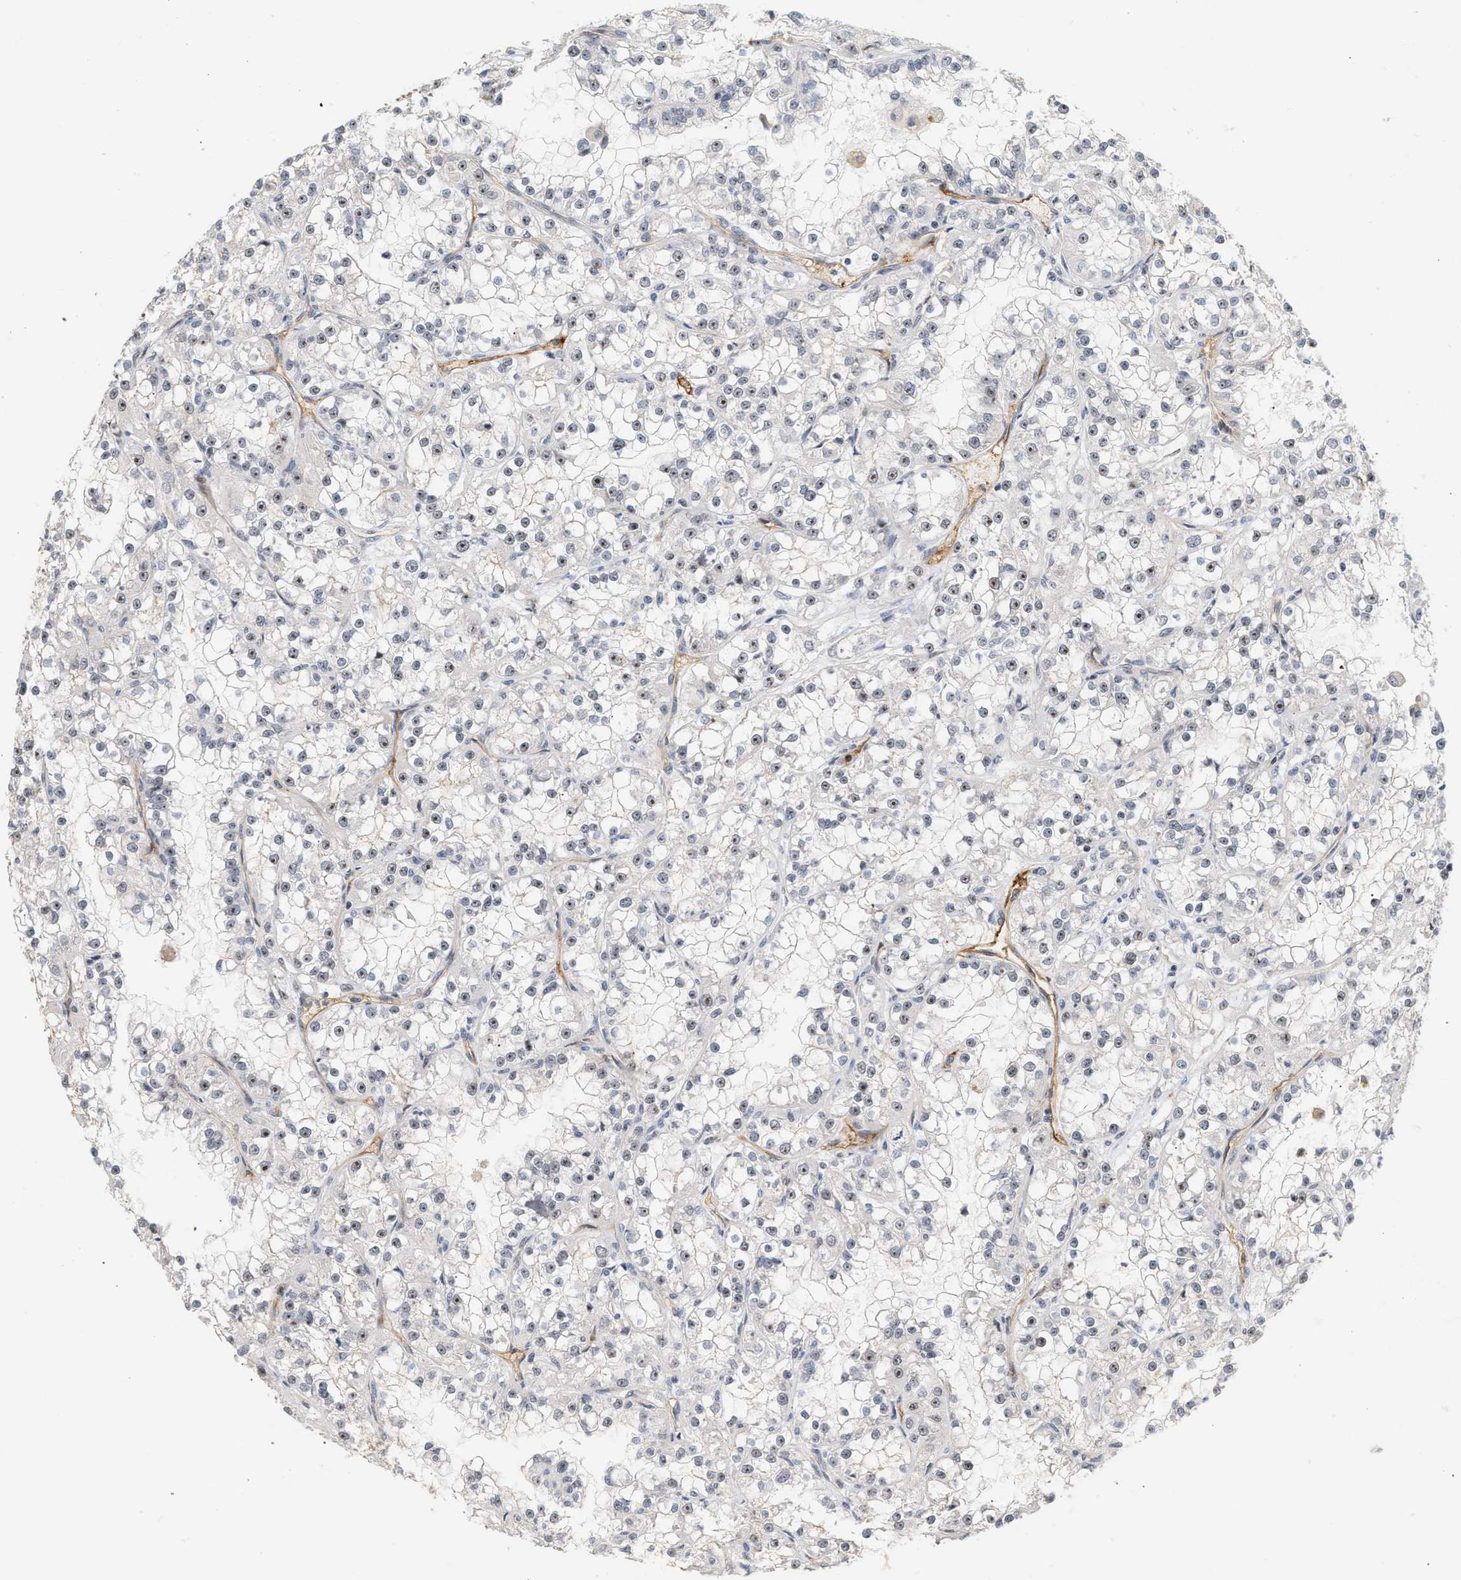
{"staining": {"intensity": "moderate", "quantity": "25%-75%", "location": "nuclear"}, "tissue": "renal cancer", "cell_type": "Tumor cells", "image_type": "cancer", "snomed": [{"axis": "morphology", "description": "Adenocarcinoma, NOS"}, {"axis": "topography", "description": "Kidney"}], "caption": "Moderate nuclear protein staining is present in about 25%-75% of tumor cells in renal cancer (adenocarcinoma).", "gene": "PLXND1", "patient": {"sex": "female", "age": 52}}